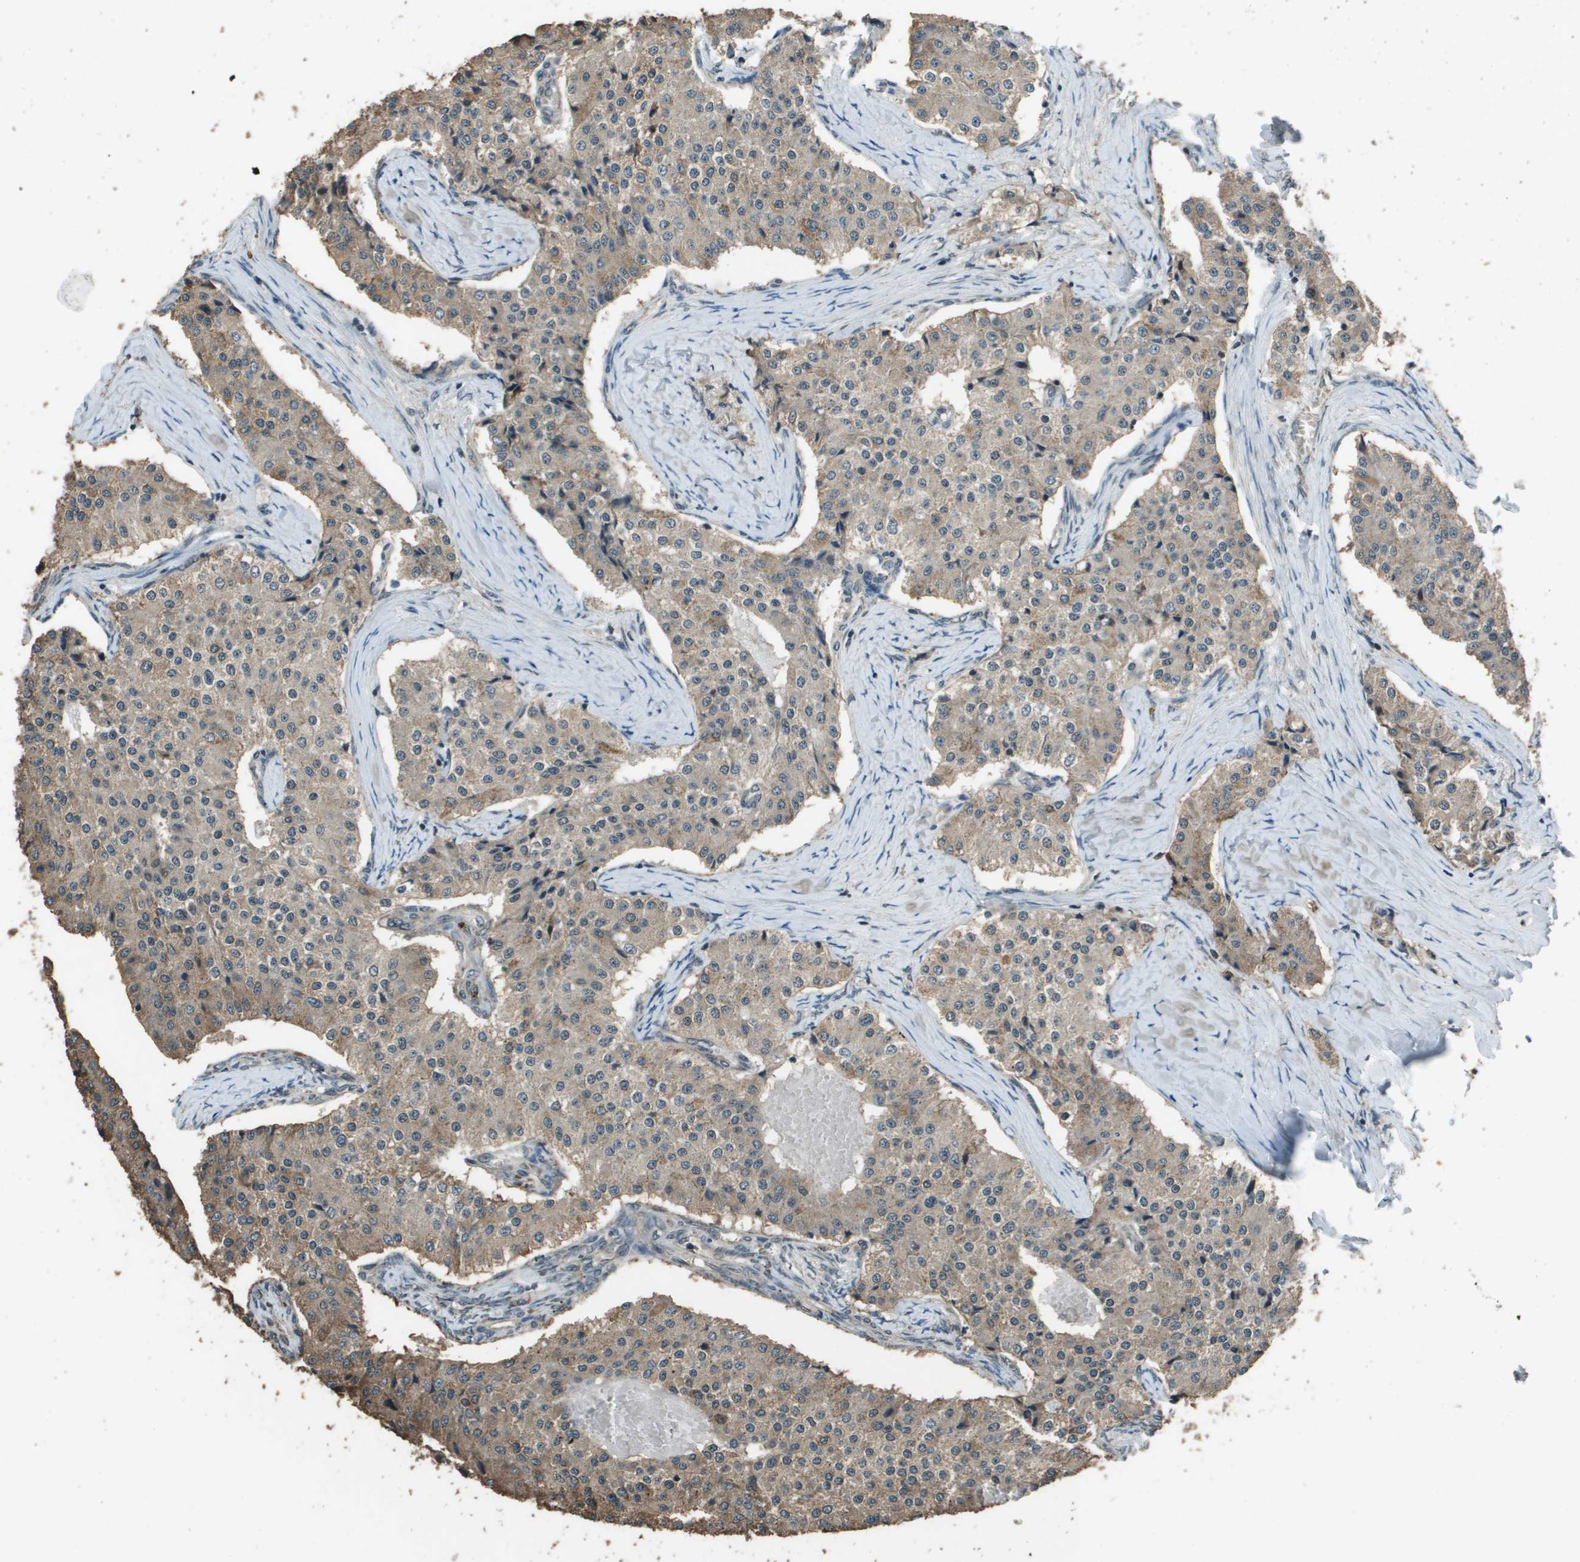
{"staining": {"intensity": "moderate", "quantity": ">75%", "location": "cytoplasmic/membranous"}, "tissue": "carcinoid", "cell_type": "Tumor cells", "image_type": "cancer", "snomed": [{"axis": "morphology", "description": "Carcinoid, malignant, NOS"}, {"axis": "topography", "description": "Colon"}], "caption": "Carcinoid stained for a protein (brown) displays moderate cytoplasmic/membranous positive positivity in approximately >75% of tumor cells.", "gene": "PPFIA1", "patient": {"sex": "female", "age": 52}}